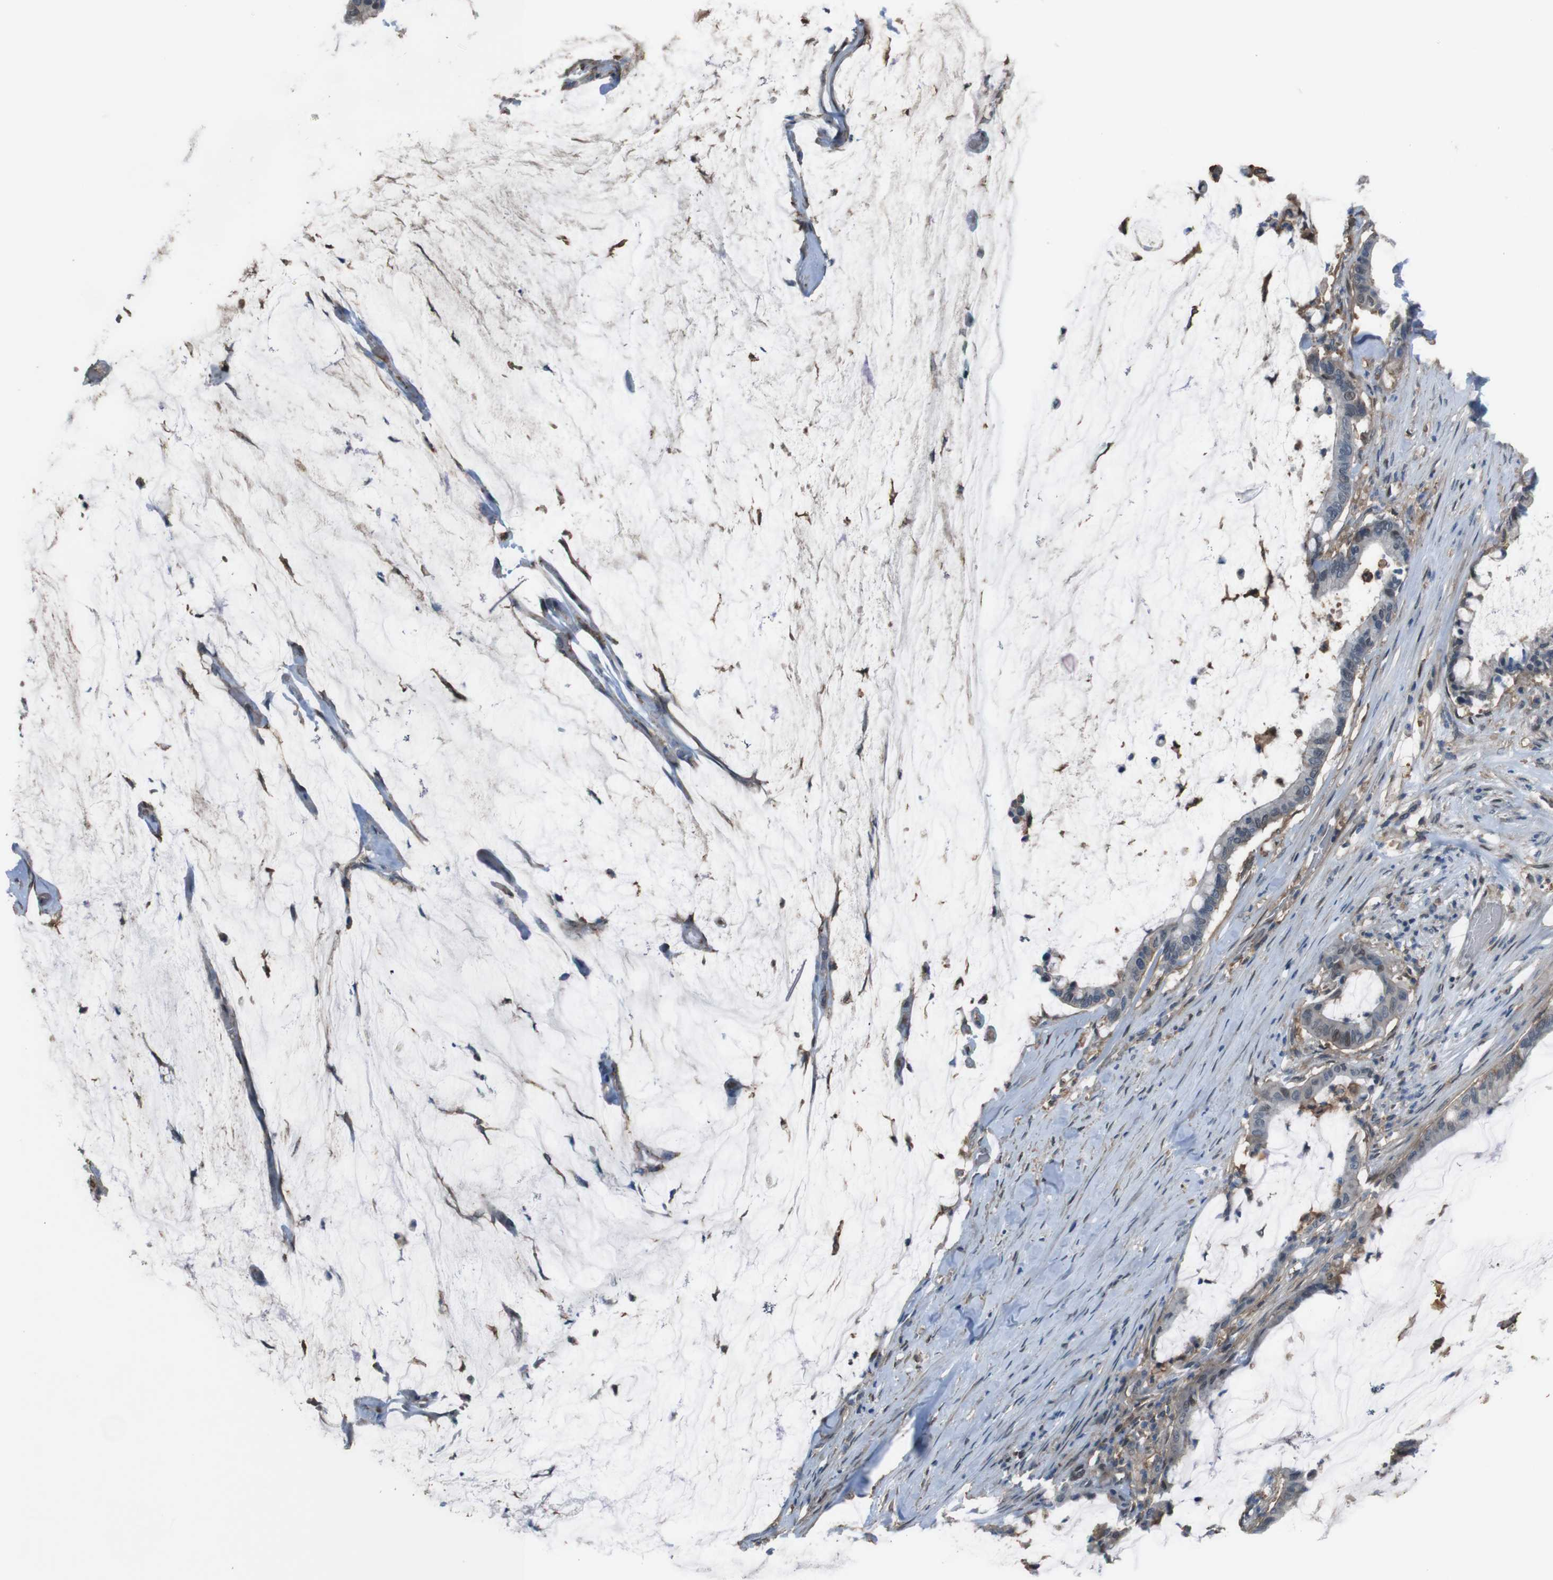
{"staining": {"intensity": "negative", "quantity": "none", "location": "none"}, "tissue": "pancreatic cancer", "cell_type": "Tumor cells", "image_type": "cancer", "snomed": [{"axis": "morphology", "description": "Adenocarcinoma, NOS"}, {"axis": "topography", "description": "Pancreas"}], "caption": "An IHC photomicrograph of pancreatic cancer (adenocarcinoma) is shown. There is no staining in tumor cells of pancreatic cancer (adenocarcinoma). (DAB IHC visualized using brightfield microscopy, high magnification).", "gene": "ATP2B1", "patient": {"sex": "male", "age": 41}}